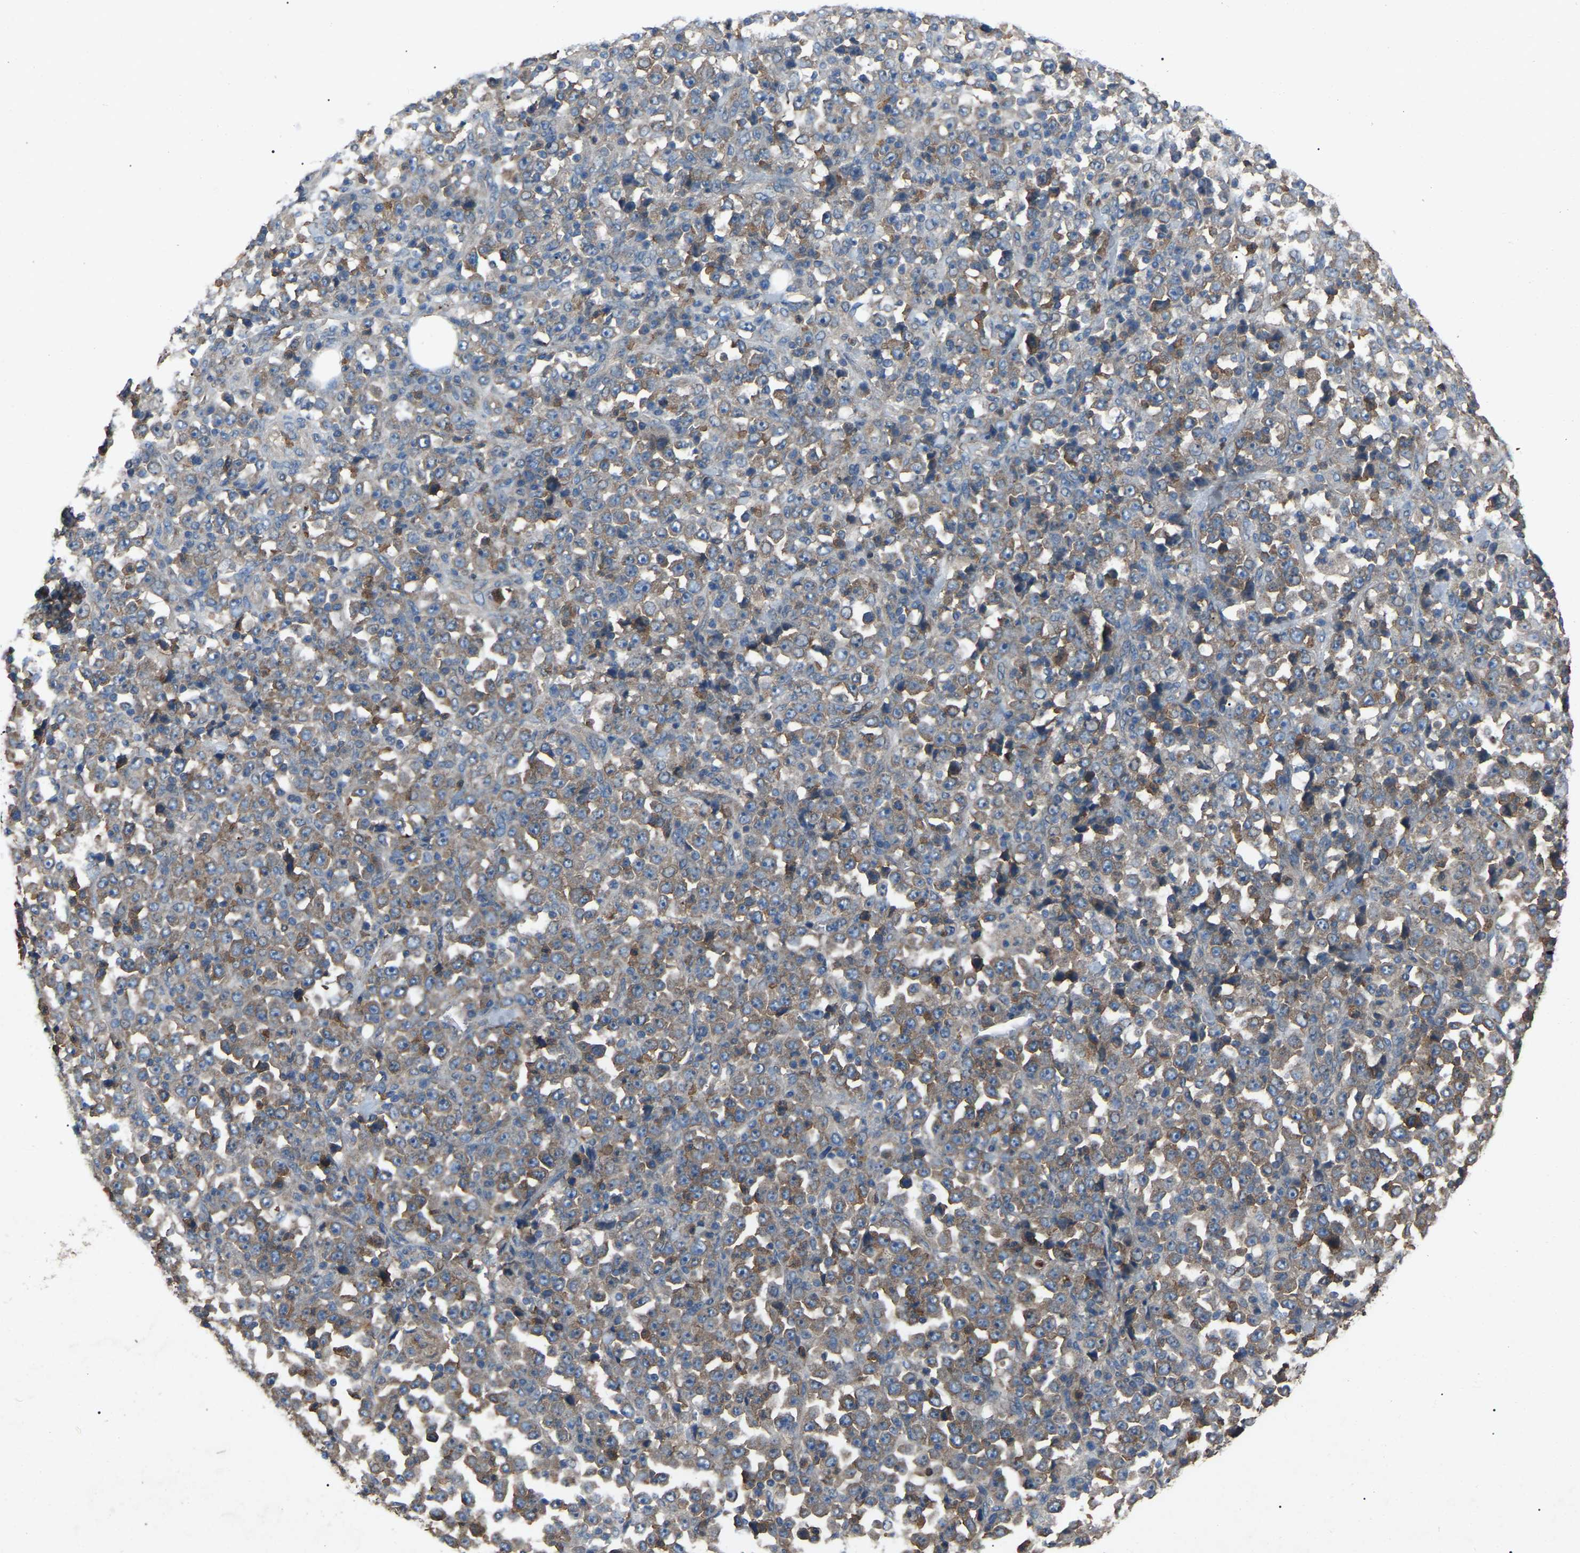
{"staining": {"intensity": "moderate", "quantity": "25%-75%", "location": "cytoplasmic/membranous"}, "tissue": "stomach cancer", "cell_type": "Tumor cells", "image_type": "cancer", "snomed": [{"axis": "morphology", "description": "Normal tissue, NOS"}, {"axis": "morphology", "description": "Adenocarcinoma, NOS"}, {"axis": "topography", "description": "Stomach, upper"}, {"axis": "topography", "description": "Stomach"}], "caption": "A photomicrograph showing moderate cytoplasmic/membranous positivity in about 25%-75% of tumor cells in adenocarcinoma (stomach), as visualized by brown immunohistochemical staining.", "gene": "AIMP1", "patient": {"sex": "male", "age": 59}}